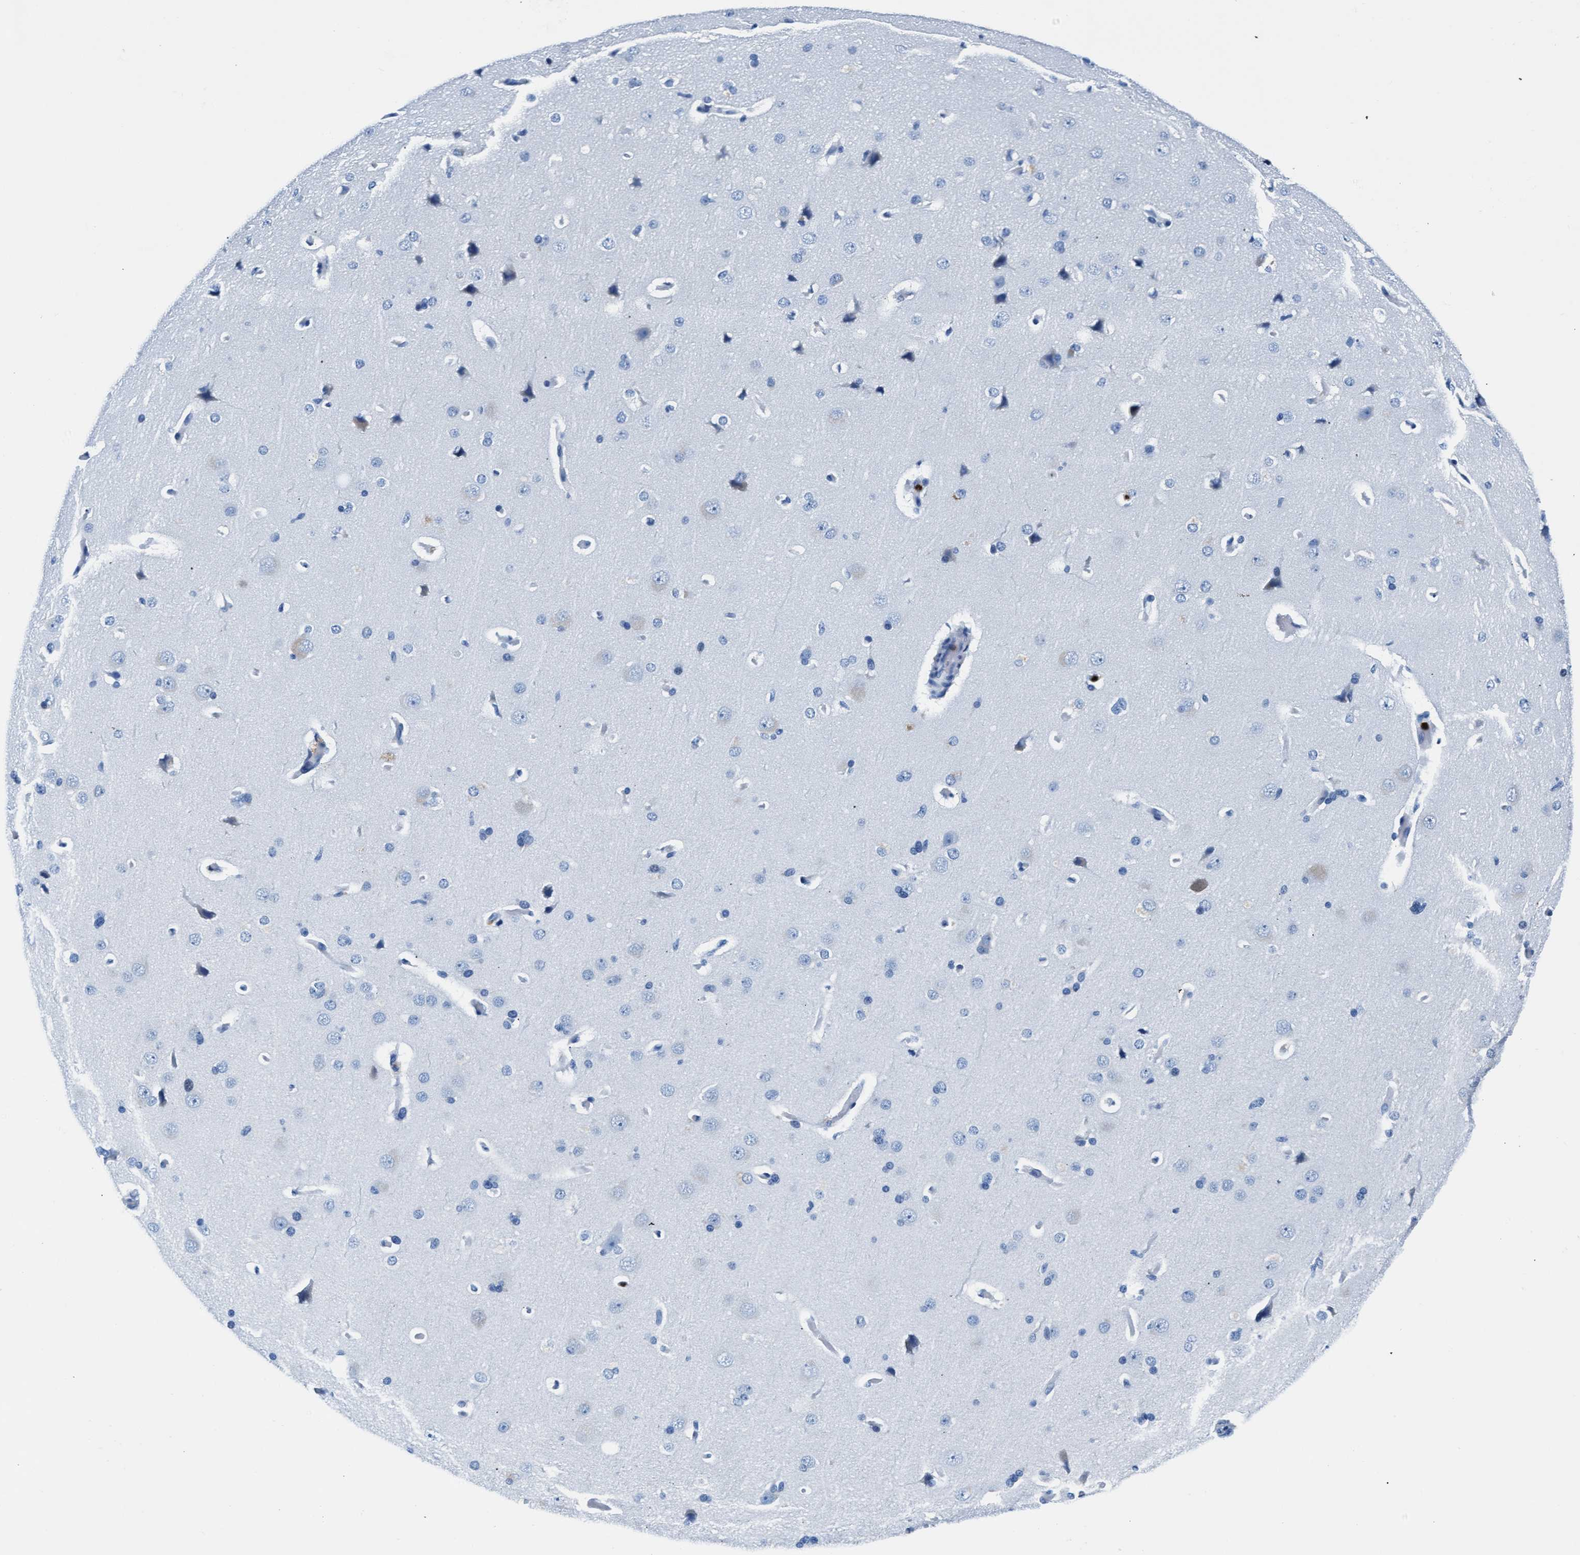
{"staining": {"intensity": "negative", "quantity": "none", "location": "none"}, "tissue": "cerebral cortex", "cell_type": "Endothelial cells", "image_type": "normal", "snomed": [{"axis": "morphology", "description": "Normal tissue, NOS"}, {"axis": "topography", "description": "Cerebral cortex"}], "caption": "Immunohistochemistry (IHC) photomicrograph of normal cerebral cortex: human cerebral cortex stained with DAB shows no significant protein positivity in endothelial cells.", "gene": "MMP8", "patient": {"sex": "male", "age": 62}}